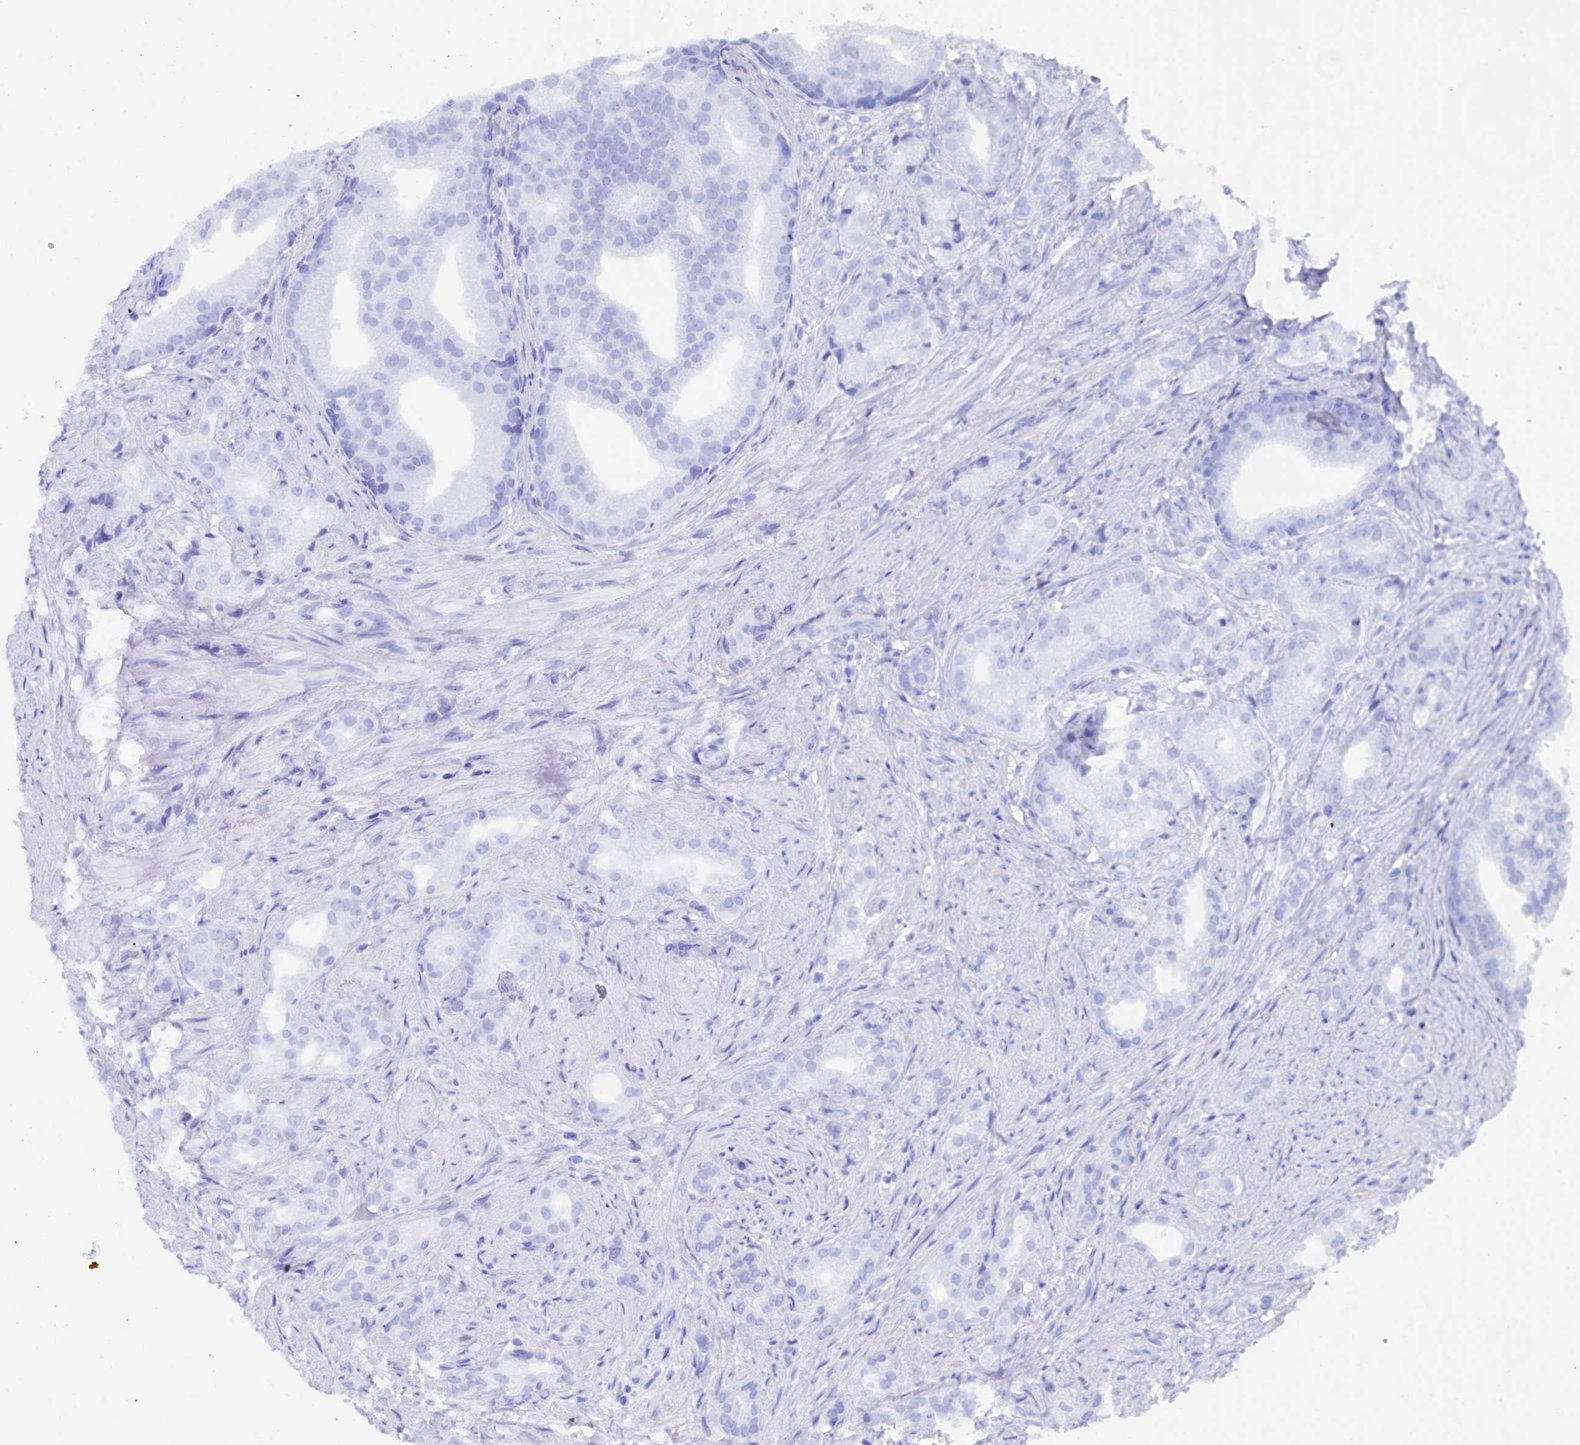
{"staining": {"intensity": "negative", "quantity": "none", "location": "none"}, "tissue": "prostate cancer", "cell_type": "Tumor cells", "image_type": "cancer", "snomed": [{"axis": "morphology", "description": "Adenocarcinoma, Low grade"}, {"axis": "topography", "description": "Prostate"}], "caption": "IHC of prostate cancer demonstrates no positivity in tumor cells.", "gene": "TIGD4", "patient": {"sex": "male", "age": 71}}